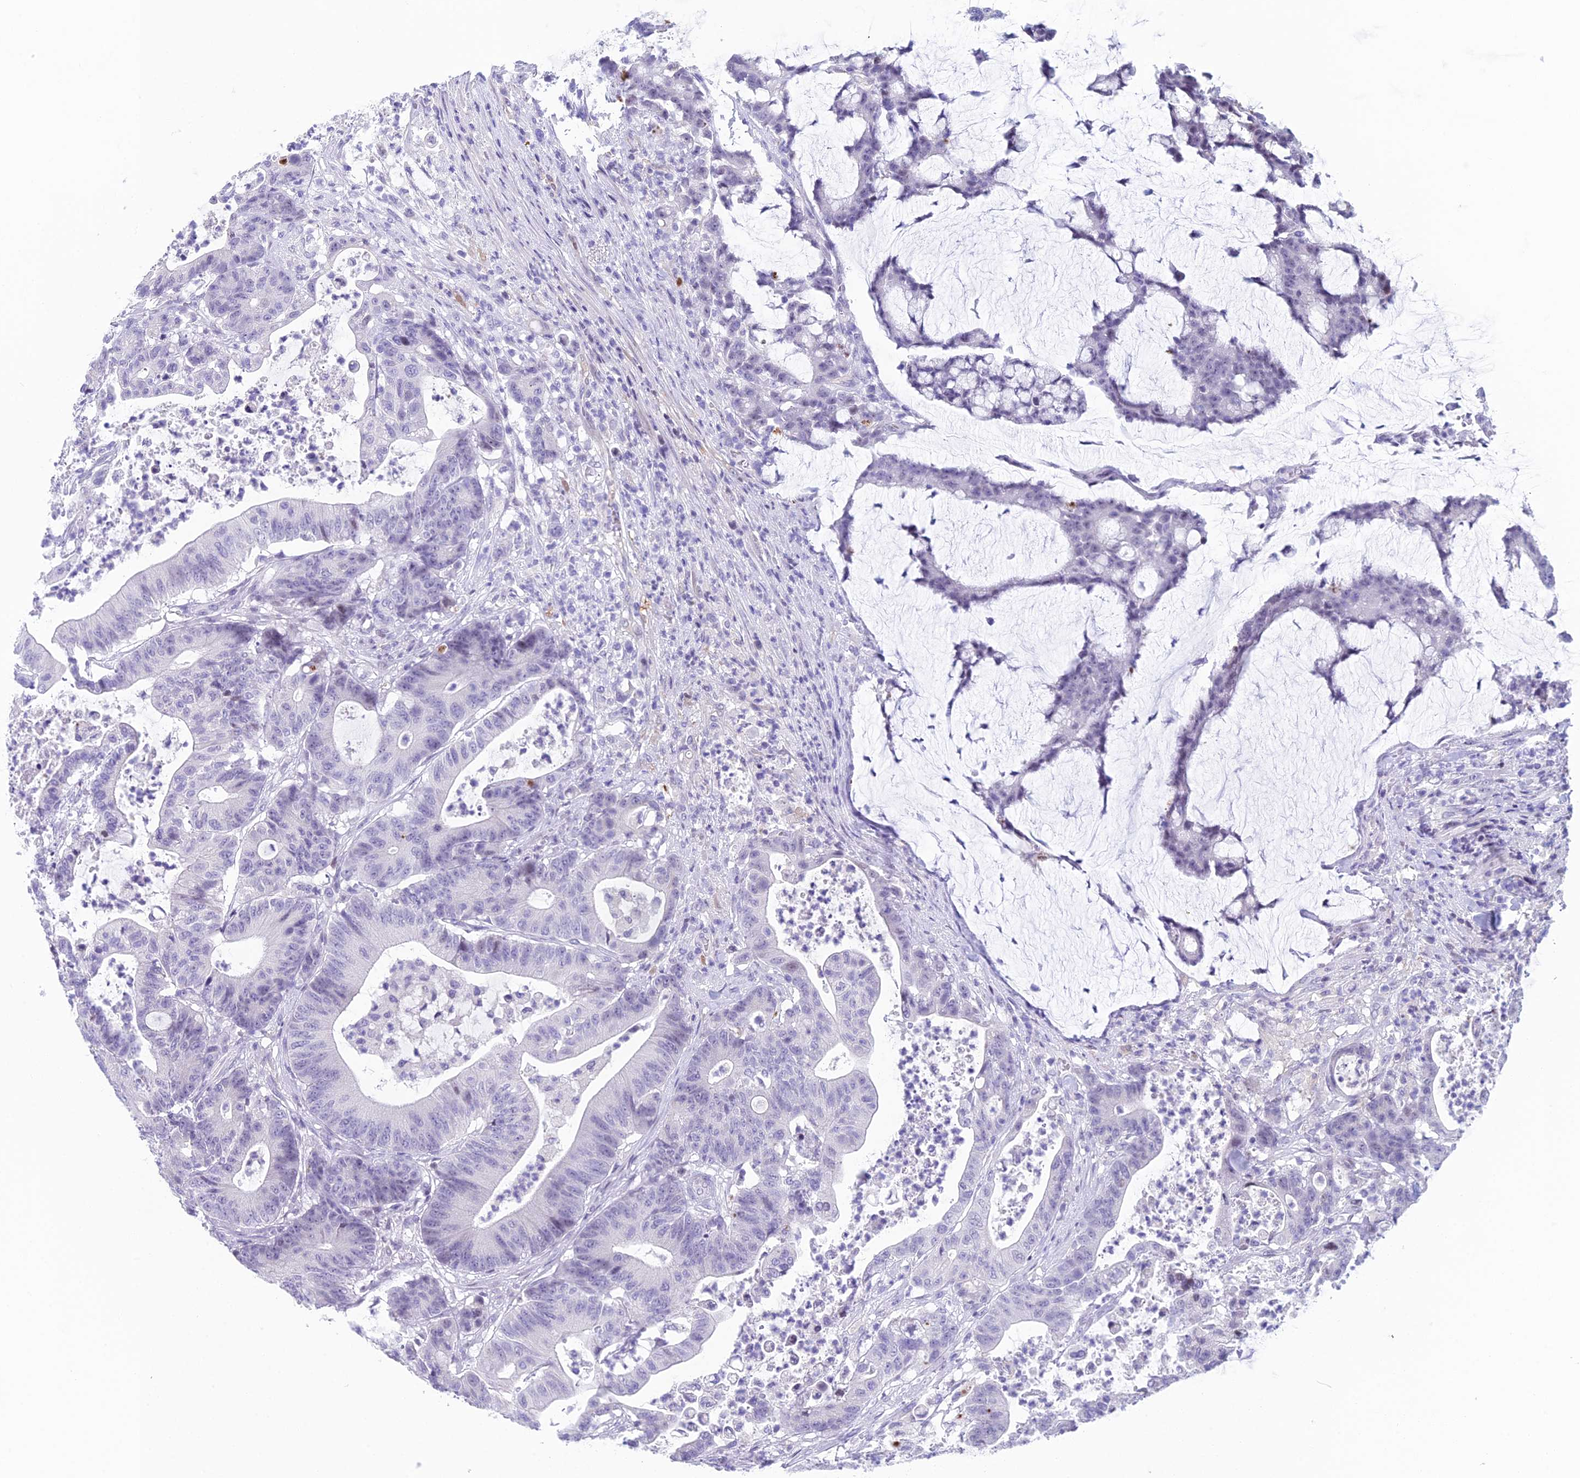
{"staining": {"intensity": "negative", "quantity": "none", "location": "none"}, "tissue": "colorectal cancer", "cell_type": "Tumor cells", "image_type": "cancer", "snomed": [{"axis": "morphology", "description": "Adenocarcinoma, NOS"}, {"axis": "topography", "description": "Colon"}], "caption": "A high-resolution photomicrograph shows immunohistochemistry (IHC) staining of adenocarcinoma (colorectal), which demonstrates no significant expression in tumor cells.", "gene": "CC2D2A", "patient": {"sex": "female", "age": 84}}